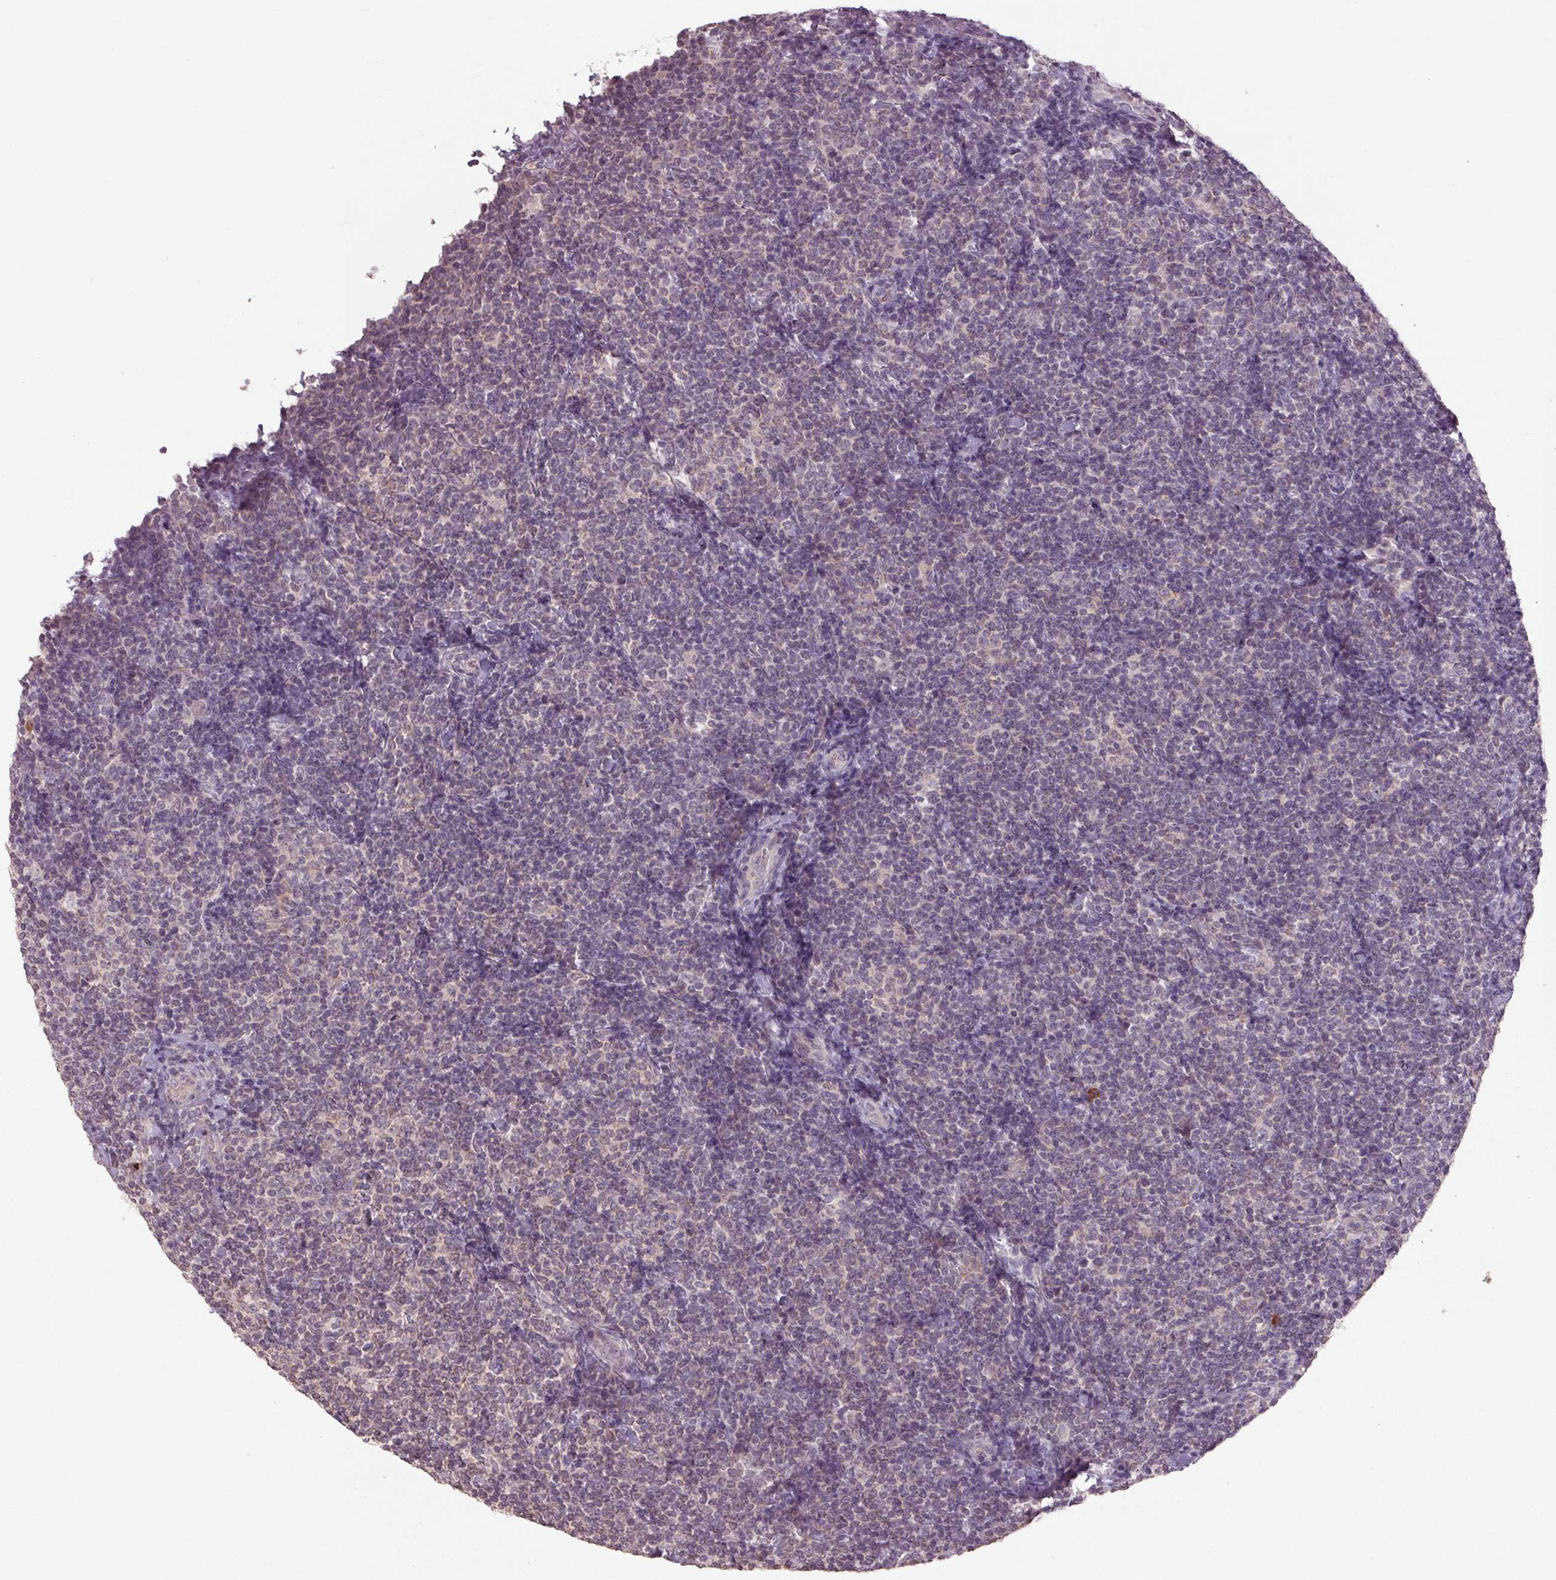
{"staining": {"intensity": "negative", "quantity": "none", "location": "none"}, "tissue": "lymphoma", "cell_type": "Tumor cells", "image_type": "cancer", "snomed": [{"axis": "morphology", "description": "Malignant lymphoma, non-Hodgkin's type, Low grade"}, {"axis": "topography", "description": "Lymph node"}], "caption": "An immunohistochemistry (IHC) photomicrograph of malignant lymphoma, non-Hodgkin's type (low-grade) is shown. There is no staining in tumor cells of malignant lymphoma, non-Hodgkin's type (low-grade). (DAB immunohistochemistry with hematoxylin counter stain).", "gene": "KLRC3", "patient": {"sex": "female", "age": 56}}